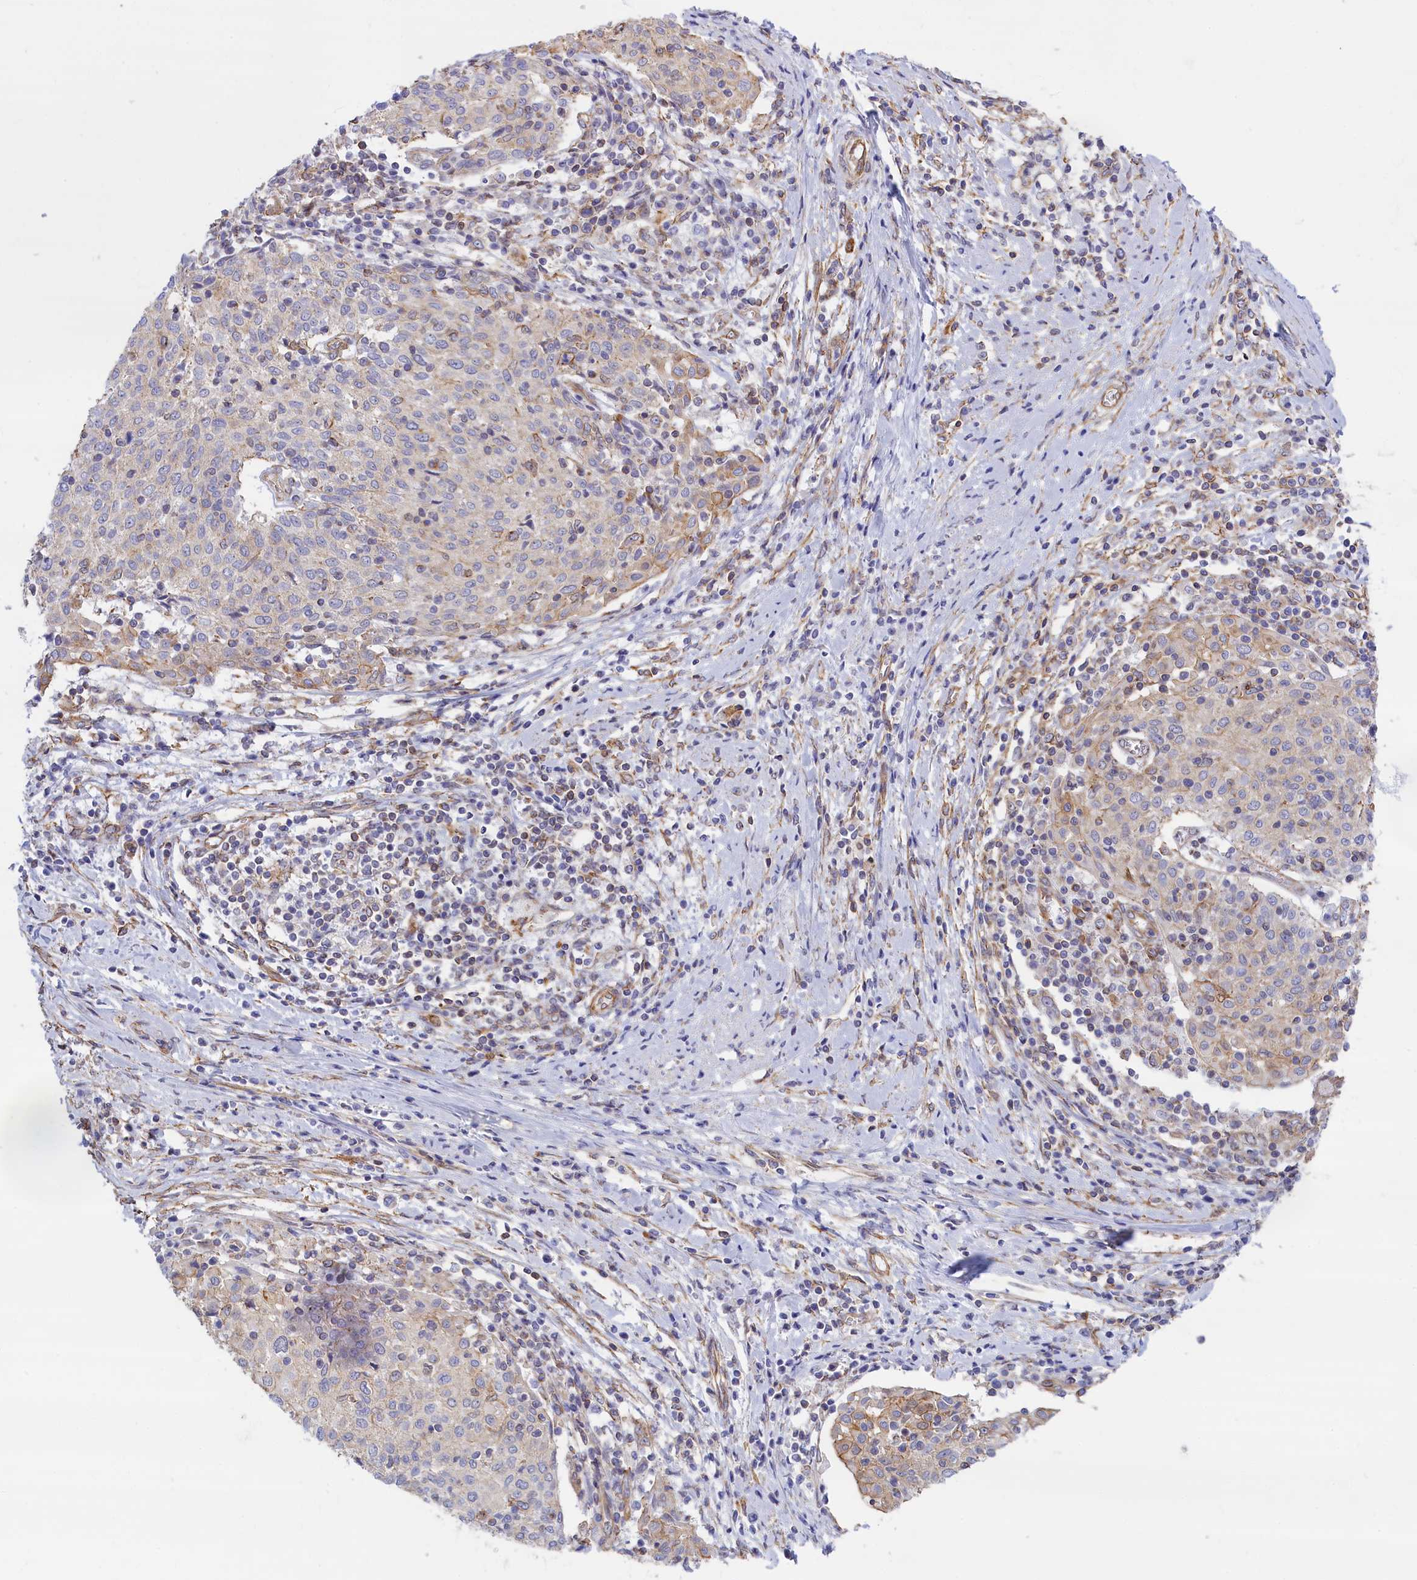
{"staining": {"intensity": "weak", "quantity": "<25%", "location": "cytoplasmic/membranous"}, "tissue": "cervical cancer", "cell_type": "Tumor cells", "image_type": "cancer", "snomed": [{"axis": "morphology", "description": "Squamous cell carcinoma, NOS"}, {"axis": "topography", "description": "Cervix"}], "caption": "Cervical cancer (squamous cell carcinoma) stained for a protein using IHC reveals no positivity tumor cells.", "gene": "ABCC12", "patient": {"sex": "female", "age": 52}}